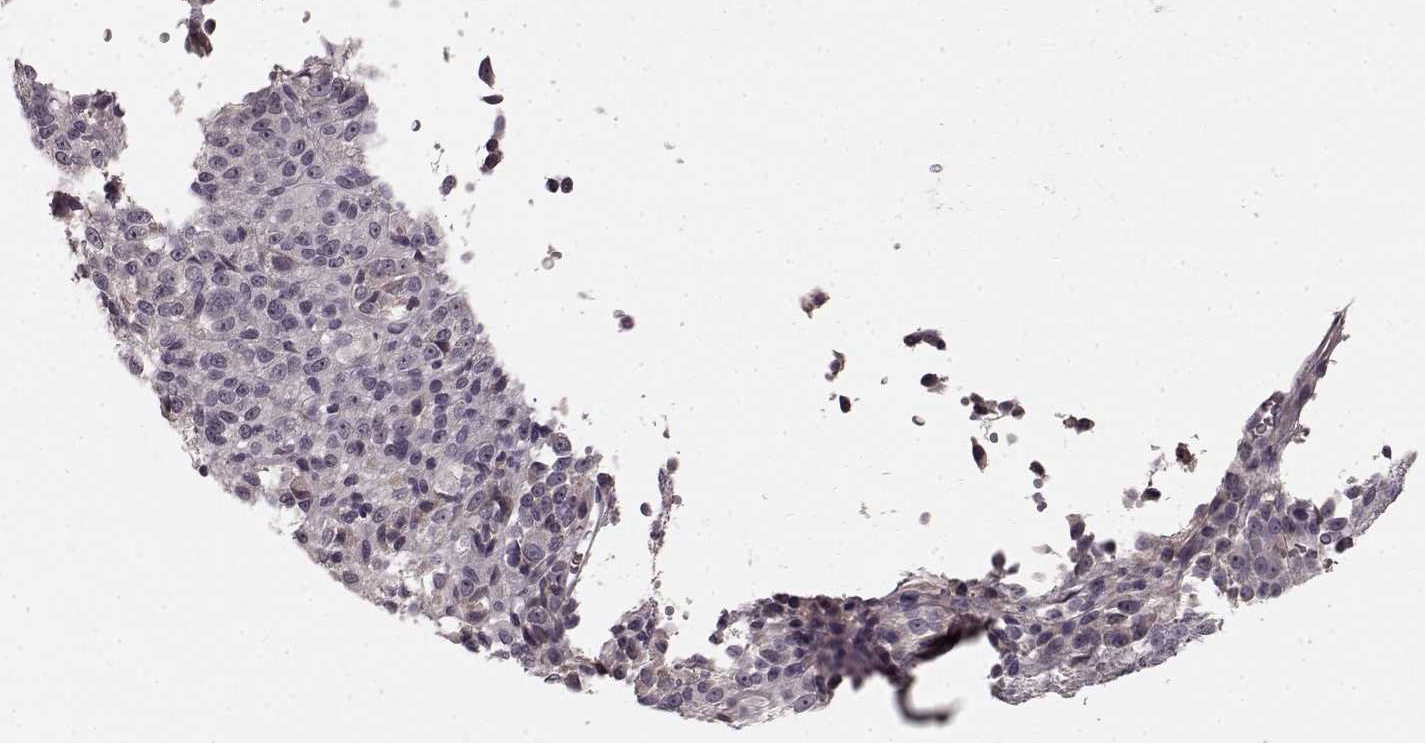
{"staining": {"intensity": "negative", "quantity": "none", "location": "none"}, "tissue": "melanoma", "cell_type": "Tumor cells", "image_type": "cancer", "snomed": [{"axis": "morphology", "description": "Malignant melanoma, Metastatic site"}, {"axis": "topography", "description": "Brain"}], "caption": "An immunohistochemistry photomicrograph of melanoma is shown. There is no staining in tumor cells of melanoma. (DAB immunohistochemistry (IHC), high magnification).", "gene": "SLC22A18", "patient": {"sex": "female", "age": 56}}